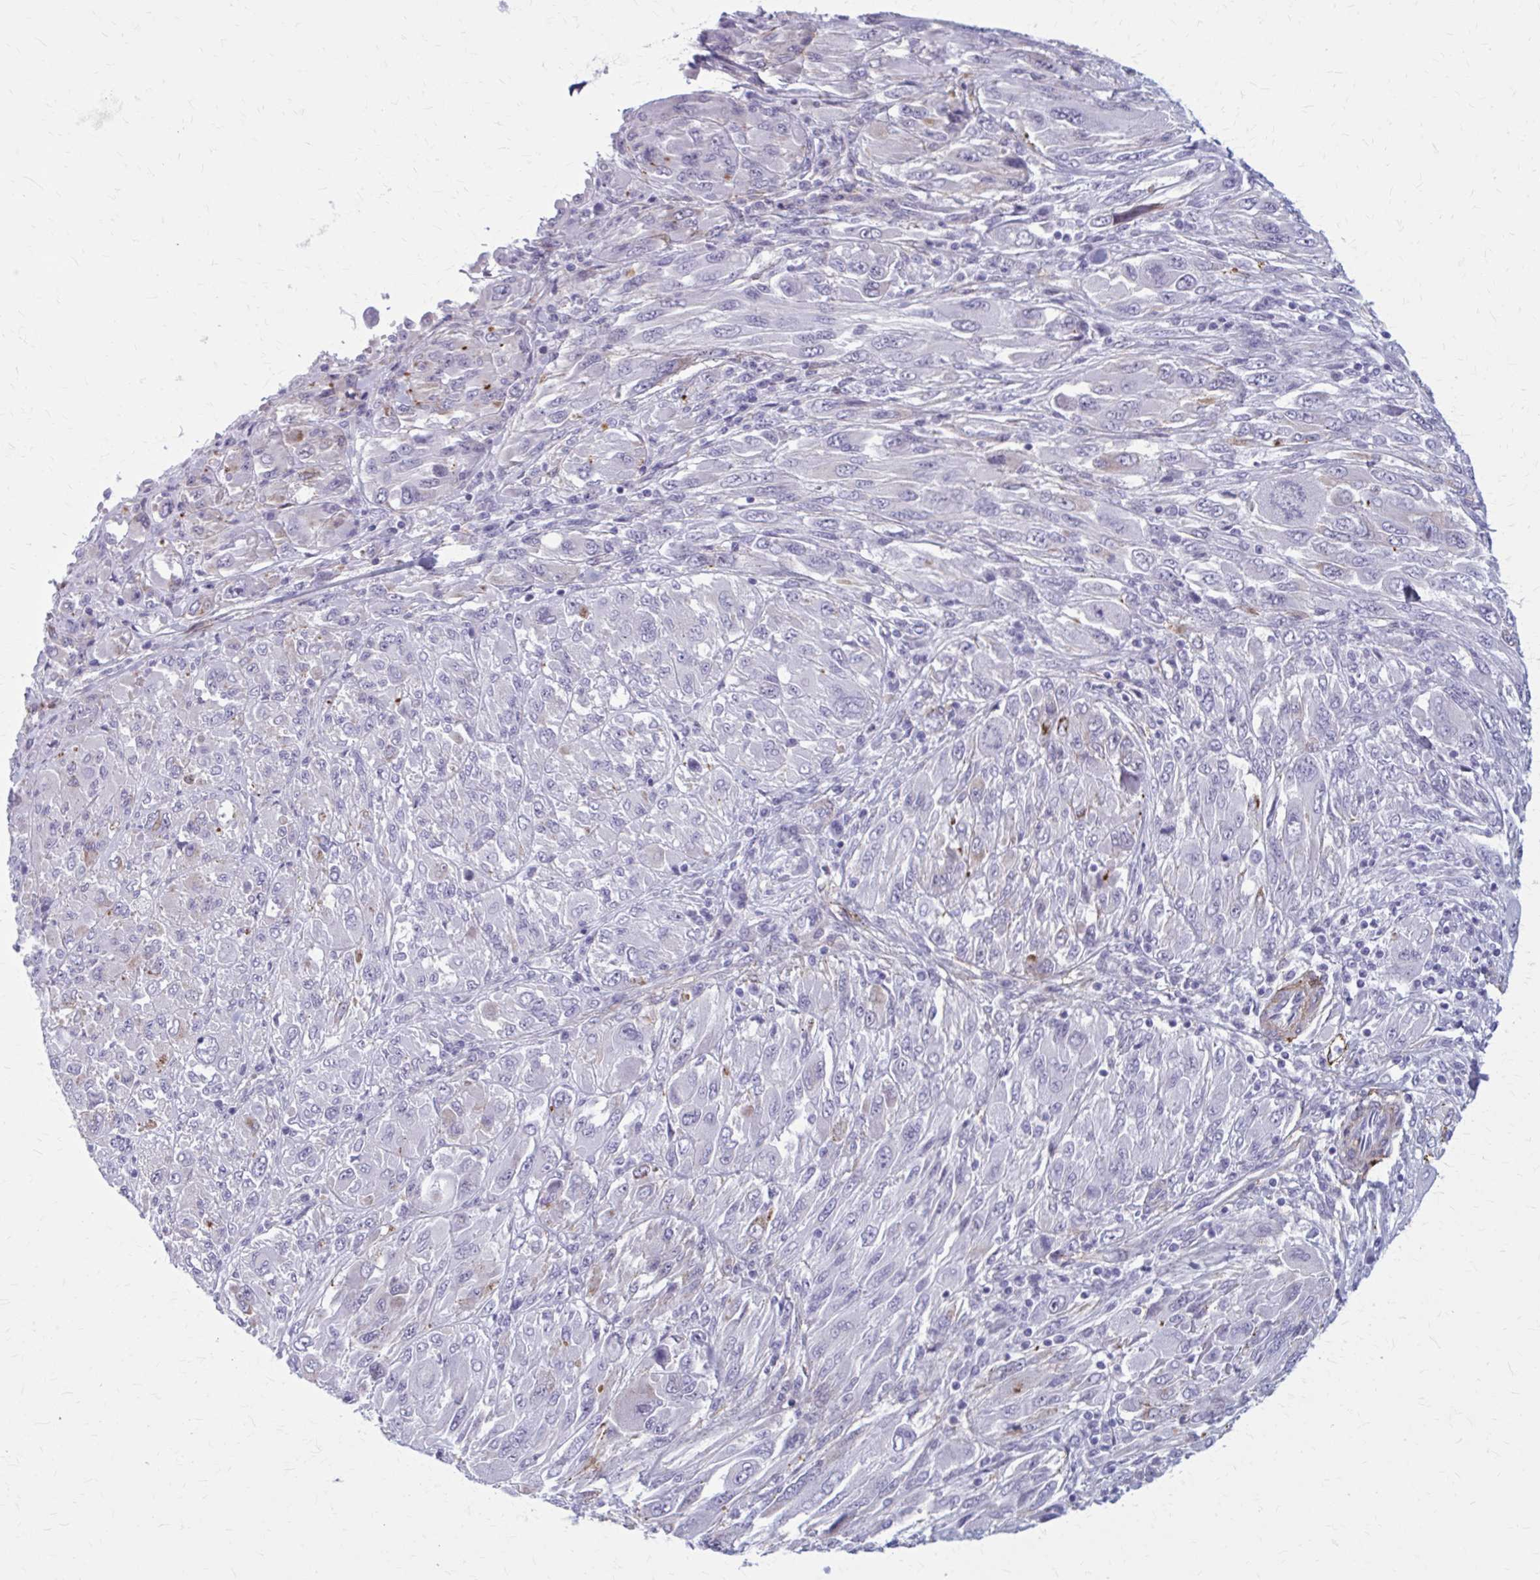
{"staining": {"intensity": "negative", "quantity": "none", "location": "none"}, "tissue": "melanoma", "cell_type": "Tumor cells", "image_type": "cancer", "snomed": [{"axis": "morphology", "description": "Malignant melanoma, NOS"}, {"axis": "topography", "description": "Skin"}], "caption": "This photomicrograph is of melanoma stained with immunohistochemistry to label a protein in brown with the nuclei are counter-stained blue. There is no expression in tumor cells.", "gene": "AKAP12", "patient": {"sex": "female", "age": 91}}